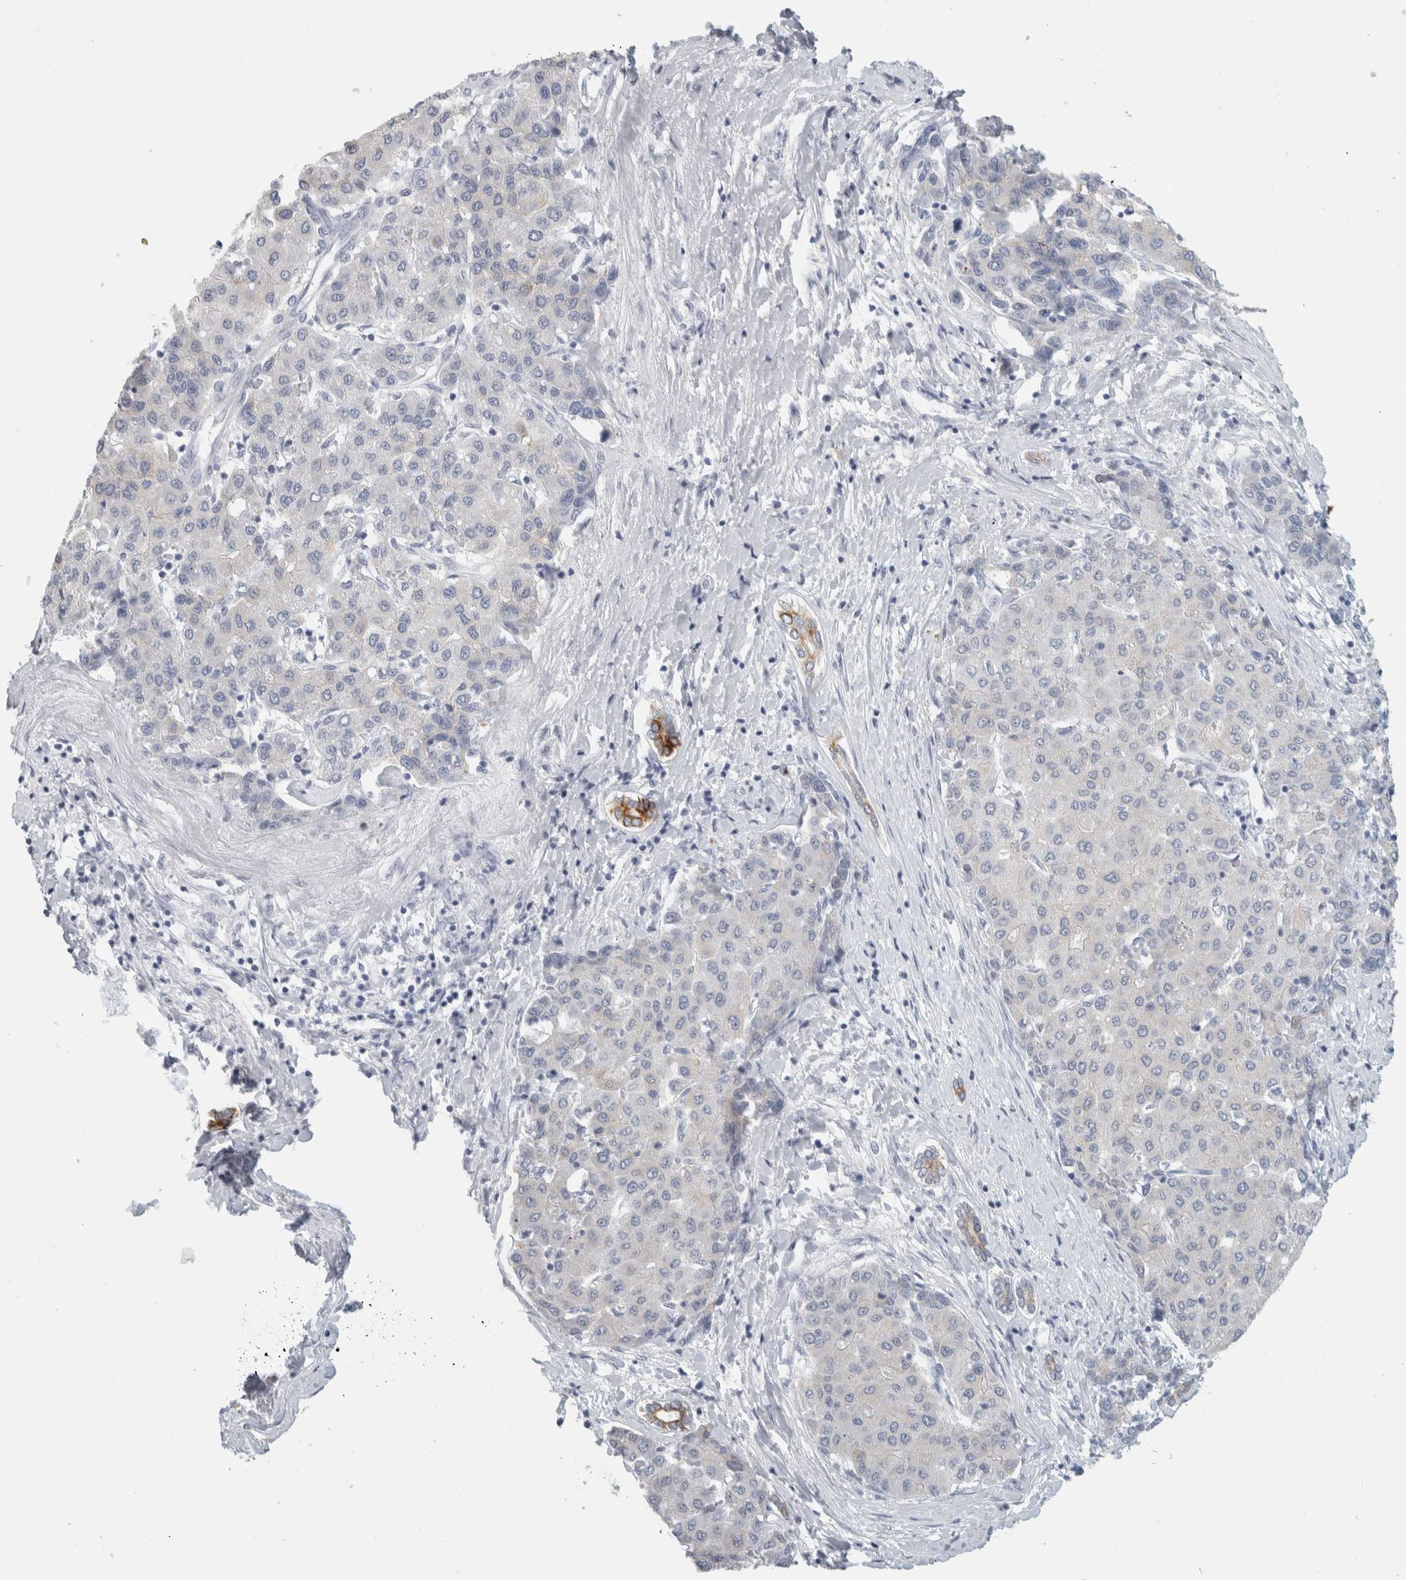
{"staining": {"intensity": "negative", "quantity": "none", "location": "none"}, "tissue": "liver cancer", "cell_type": "Tumor cells", "image_type": "cancer", "snomed": [{"axis": "morphology", "description": "Carcinoma, Hepatocellular, NOS"}, {"axis": "topography", "description": "Liver"}], "caption": "A high-resolution photomicrograph shows immunohistochemistry (IHC) staining of liver cancer, which displays no significant staining in tumor cells.", "gene": "SLC28A3", "patient": {"sex": "male", "age": 65}}